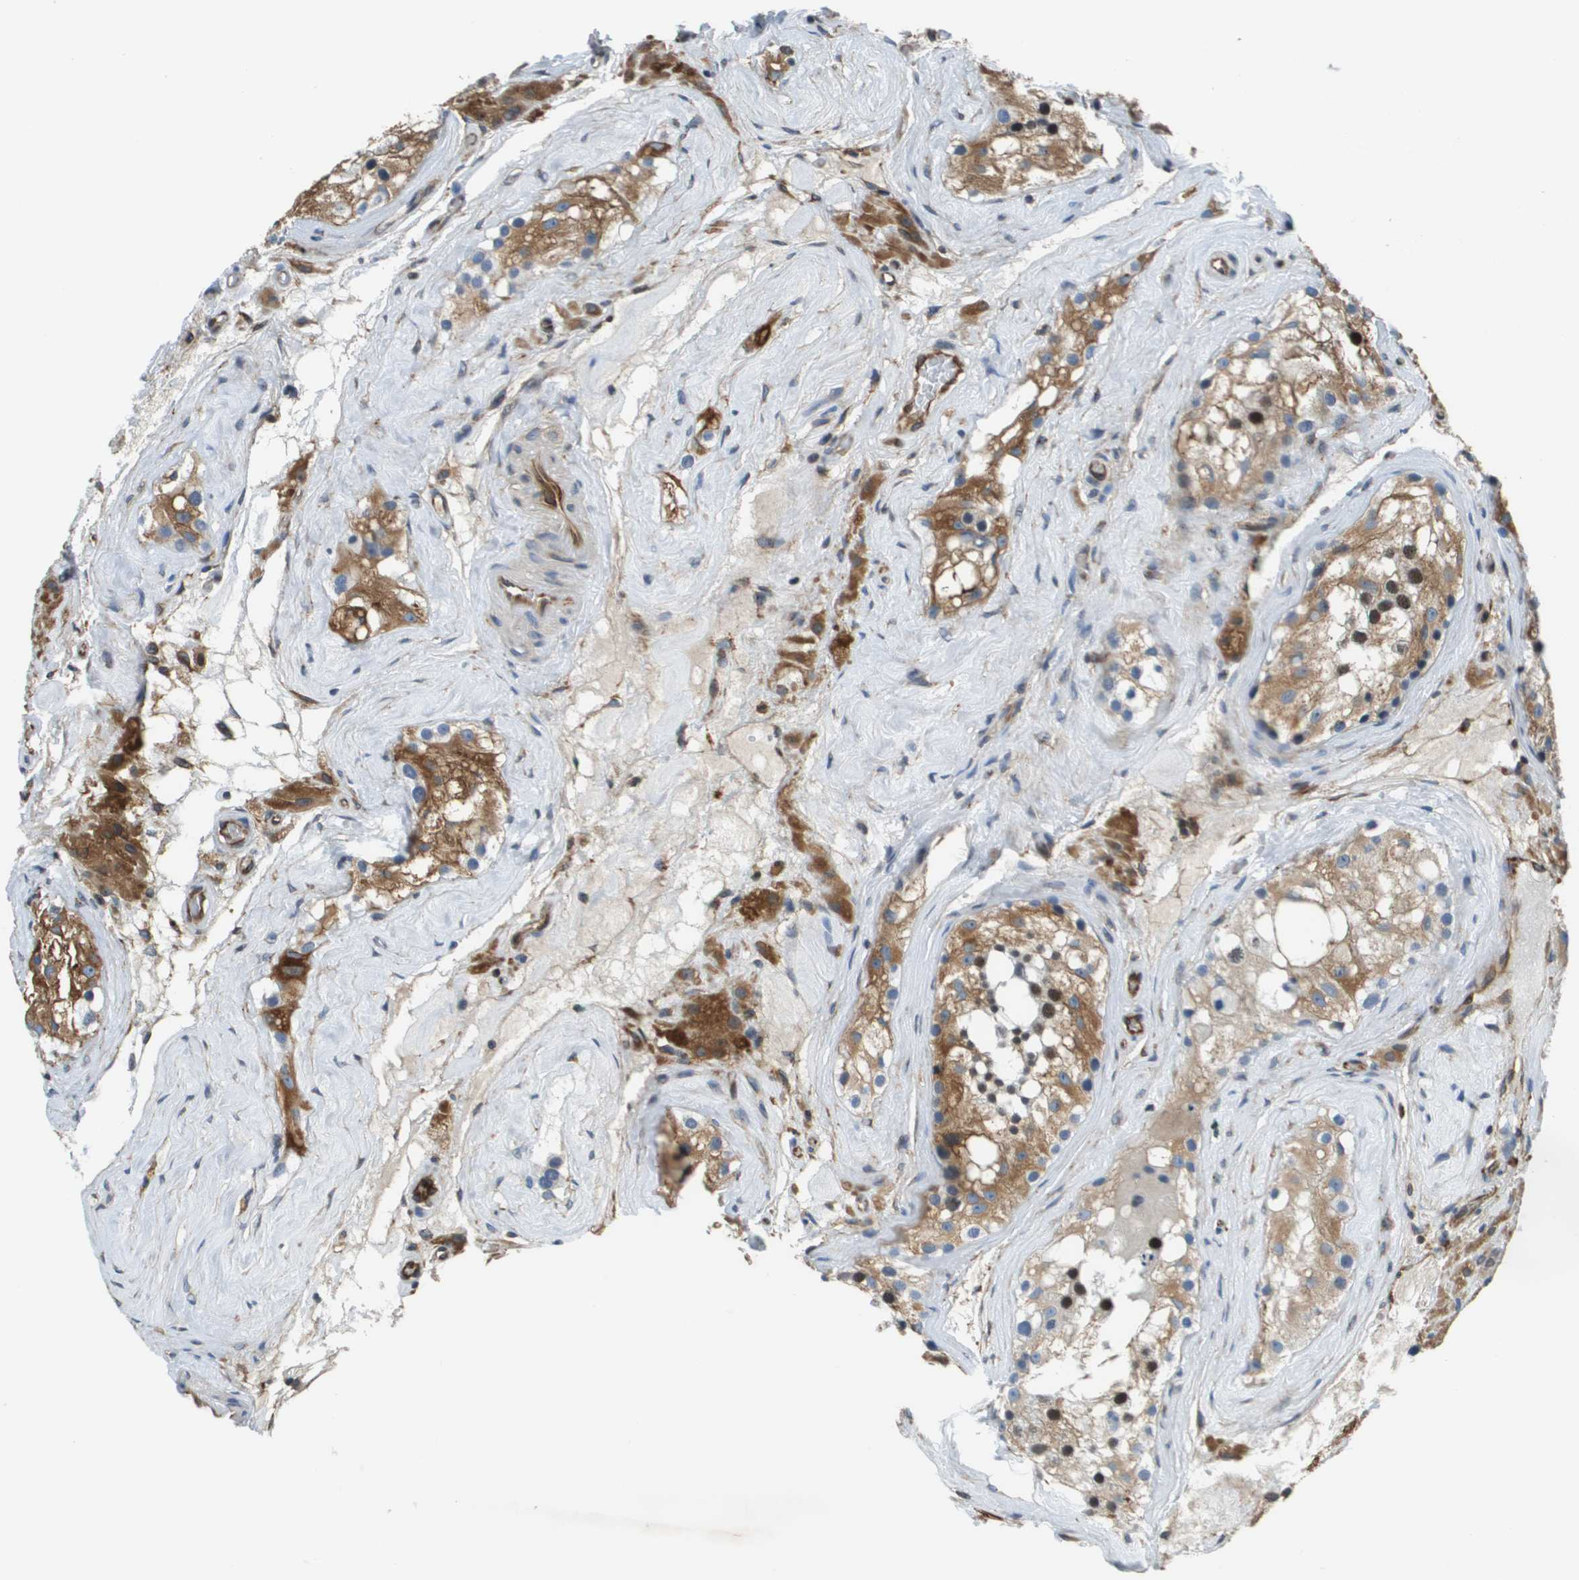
{"staining": {"intensity": "moderate", "quantity": ">75%", "location": "cytoplasmic/membranous,nuclear"}, "tissue": "testis", "cell_type": "Cells in seminiferous ducts", "image_type": "normal", "snomed": [{"axis": "morphology", "description": "Normal tissue, NOS"}, {"axis": "morphology", "description": "Seminoma, NOS"}, {"axis": "topography", "description": "Testis"}], "caption": "Testis stained with DAB (3,3'-diaminobenzidine) IHC exhibits medium levels of moderate cytoplasmic/membranous,nuclear staining in about >75% of cells in seminiferous ducts.", "gene": "ESYT1", "patient": {"sex": "male", "age": 71}}